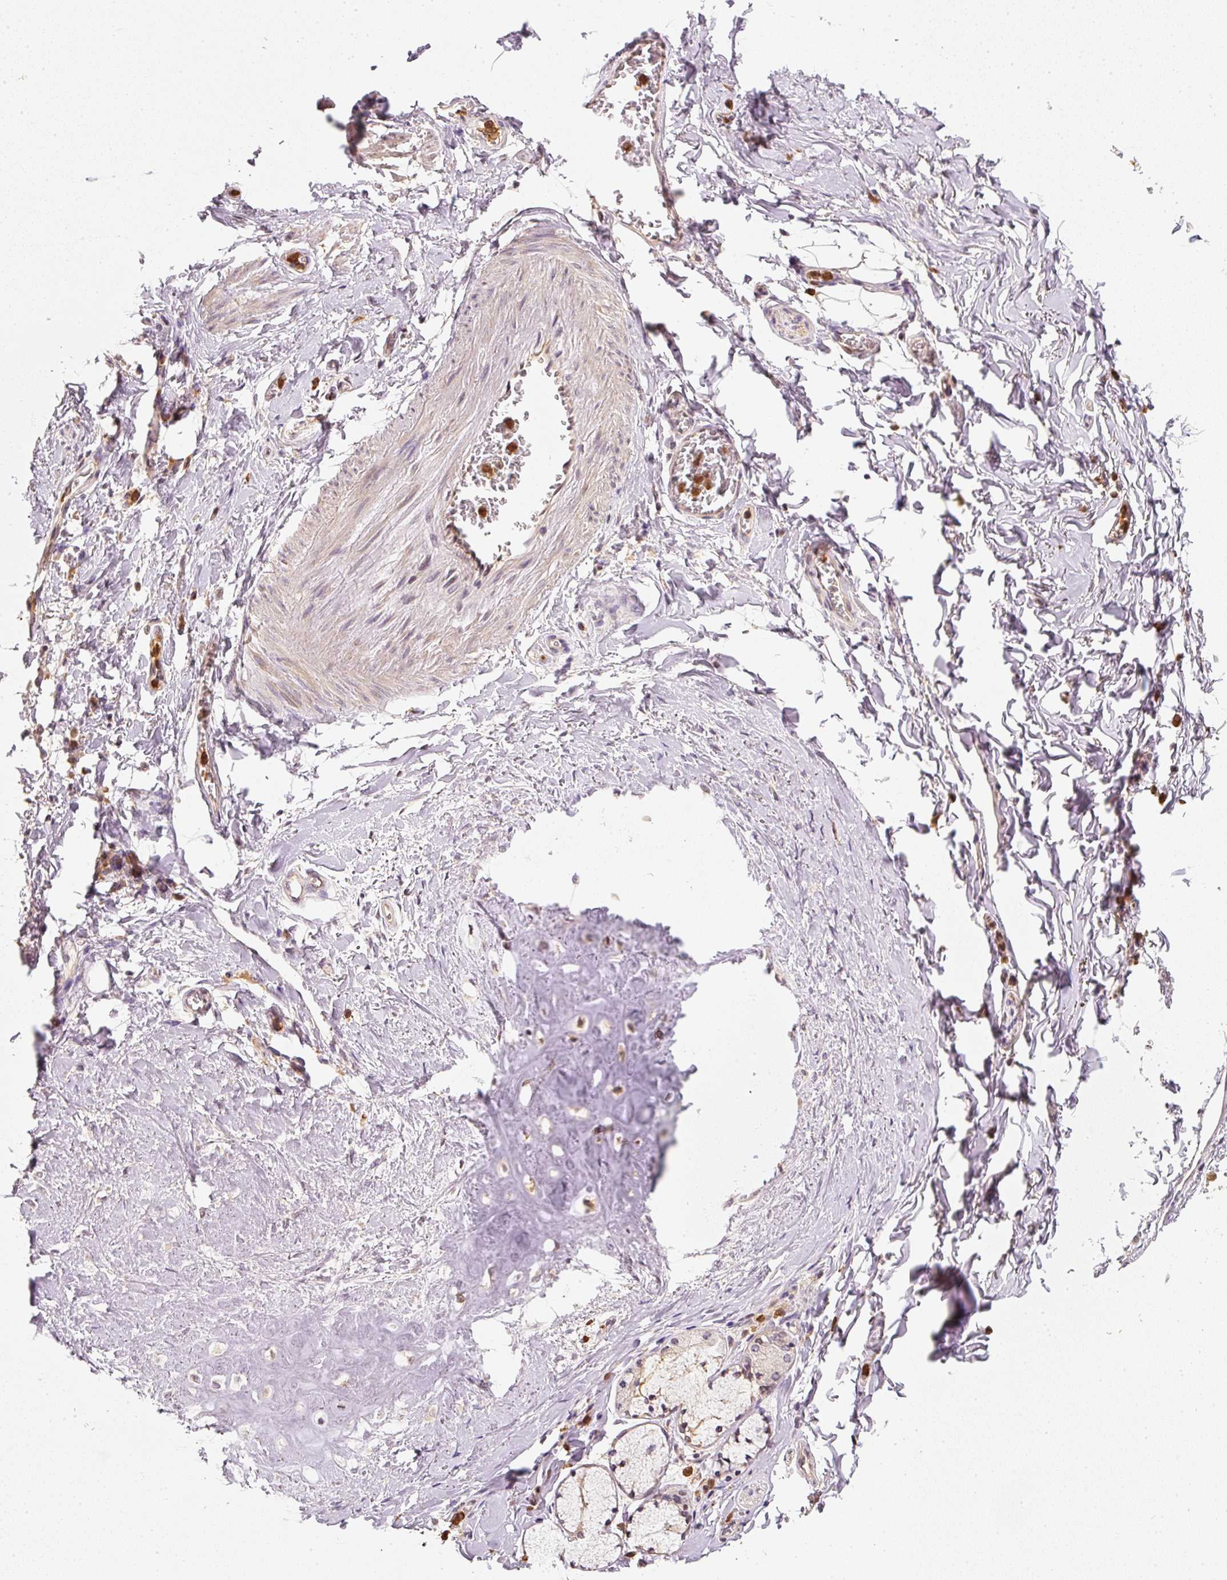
{"staining": {"intensity": "negative", "quantity": "none", "location": "none"}, "tissue": "adipose tissue", "cell_type": "Adipocytes", "image_type": "normal", "snomed": [{"axis": "morphology", "description": "Normal tissue, NOS"}, {"axis": "morphology", "description": "Degeneration, NOS"}, {"axis": "topography", "description": "Cartilage tissue"}, {"axis": "topography", "description": "Lung"}], "caption": "A micrograph of human adipose tissue is negative for staining in adipocytes. (Brightfield microscopy of DAB (3,3'-diaminobenzidine) immunohistochemistry (IHC) at high magnification).", "gene": "CTTNBP2", "patient": {"sex": "female", "age": 61}}